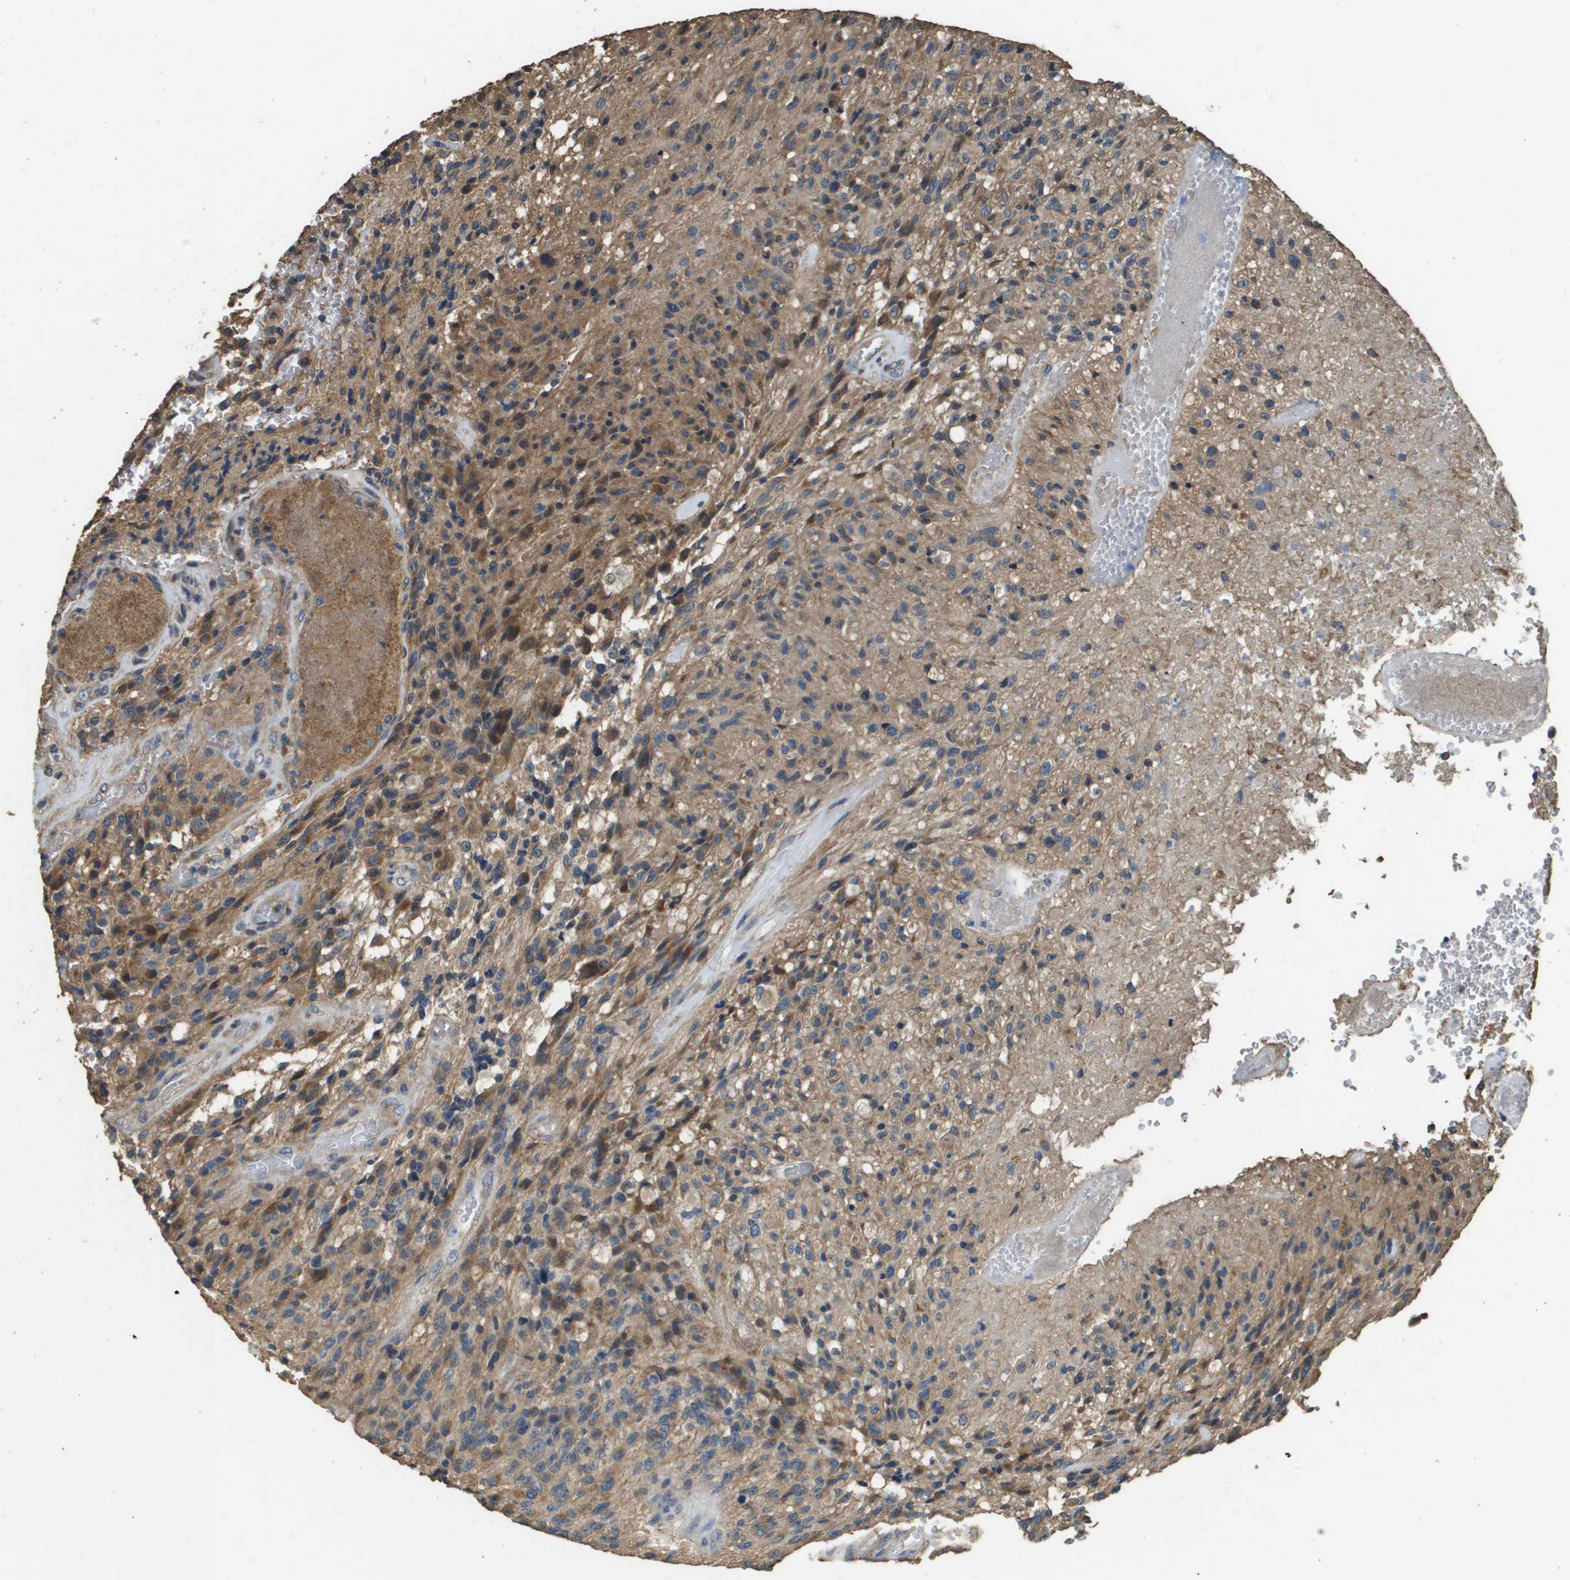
{"staining": {"intensity": "moderate", "quantity": ">75%", "location": "cytoplasmic/membranous"}, "tissue": "glioma", "cell_type": "Tumor cells", "image_type": "cancer", "snomed": [{"axis": "morphology", "description": "Normal tissue, NOS"}, {"axis": "morphology", "description": "Glioma, malignant, High grade"}, {"axis": "topography", "description": "Cerebral cortex"}], "caption": "High-grade glioma (malignant) stained with a protein marker demonstrates moderate staining in tumor cells.", "gene": "RAB6B", "patient": {"sex": "male", "age": 56}}